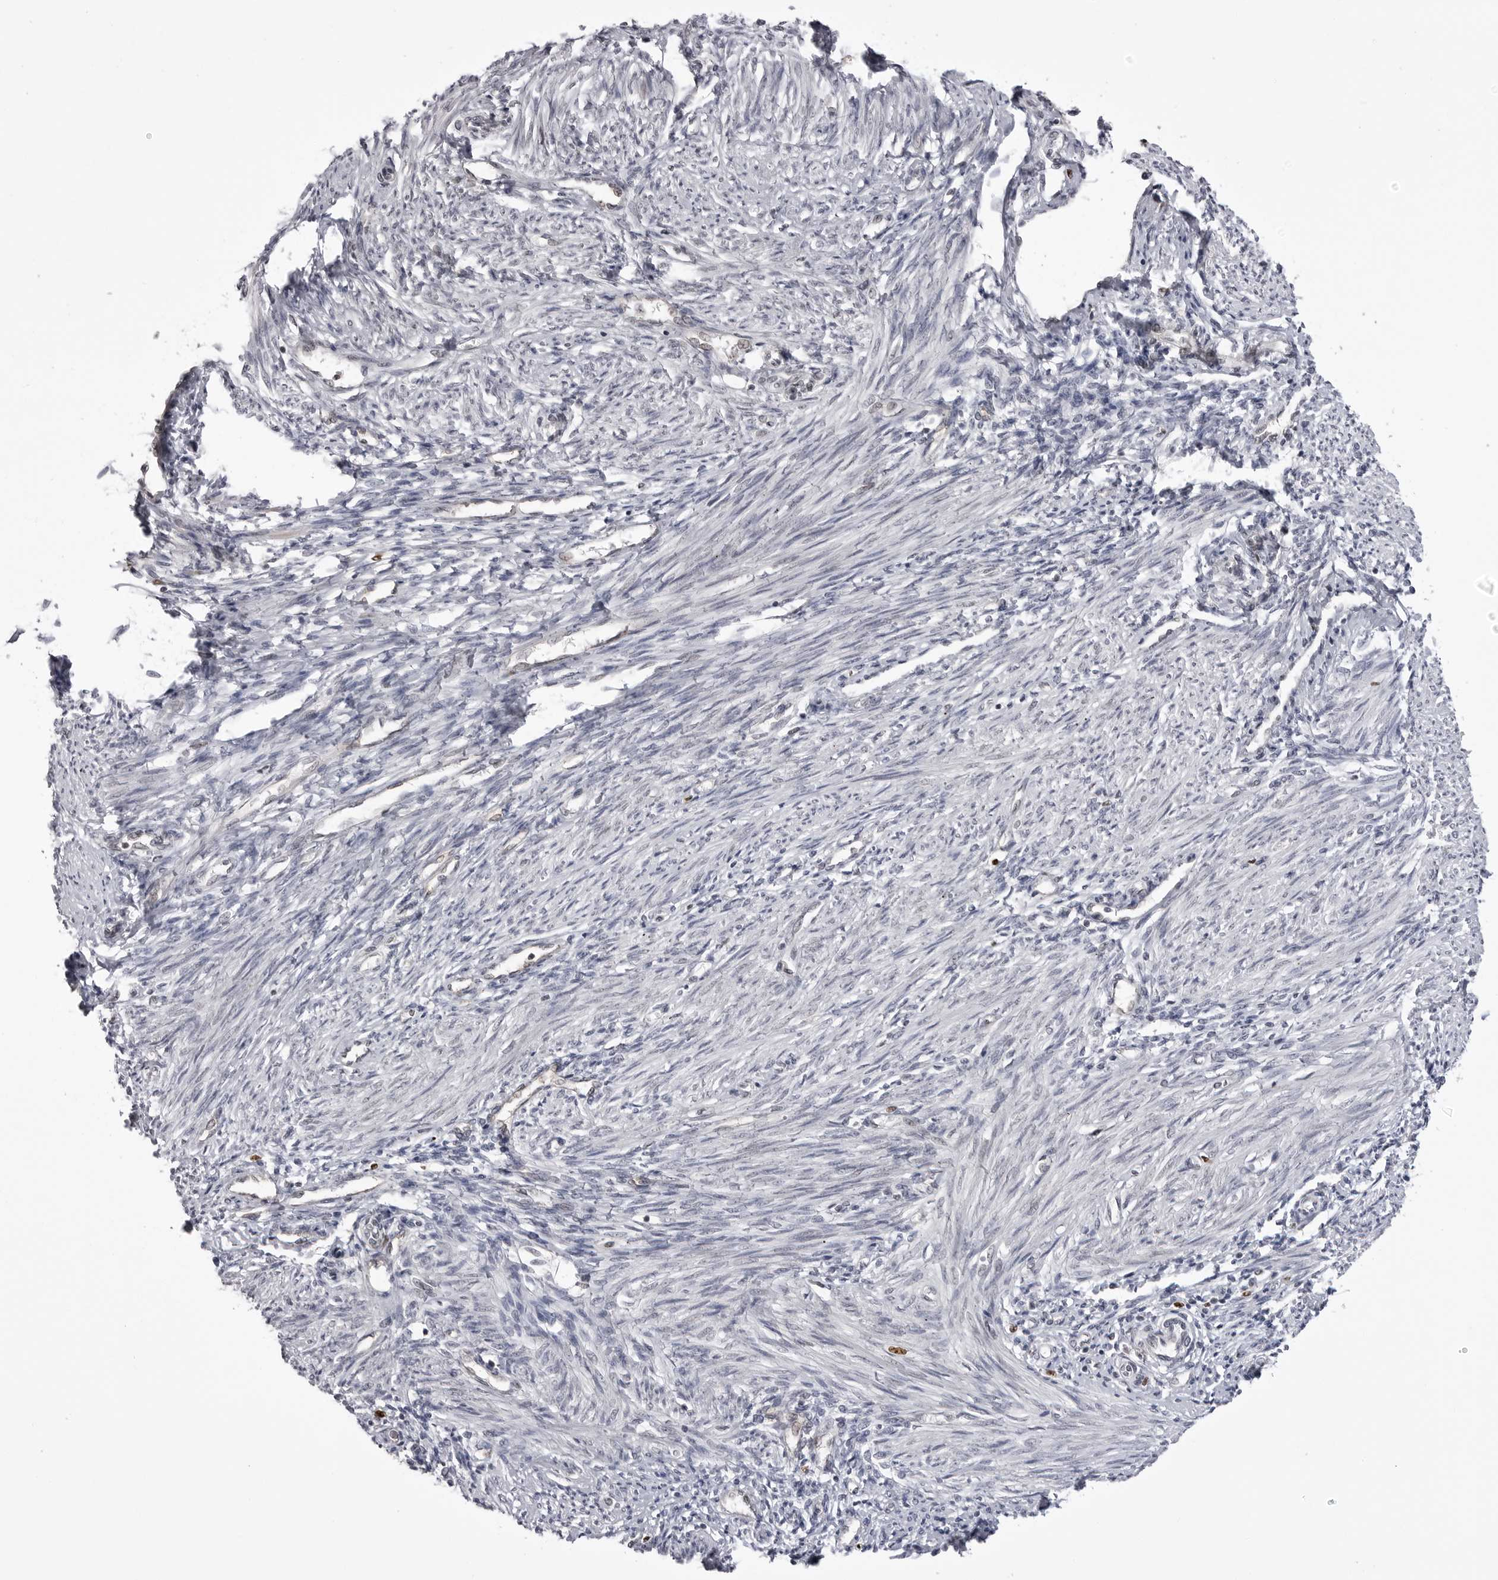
{"staining": {"intensity": "weak", "quantity": "<25%", "location": "nuclear"}, "tissue": "endometrium", "cell_type": "Cells in endometrial stroma", "image_type": "normal", "snomed": [{"axis": "morphology", "description": "Normal tissue, NOS"}, {"axis": "topography", "description": "Endometrium"}], "caption": "The image shows no staining of cells in endometrial stroma in benign endometrium.", "gene": "PTK2B", "patient": {"sex": "female", "age": 42}}